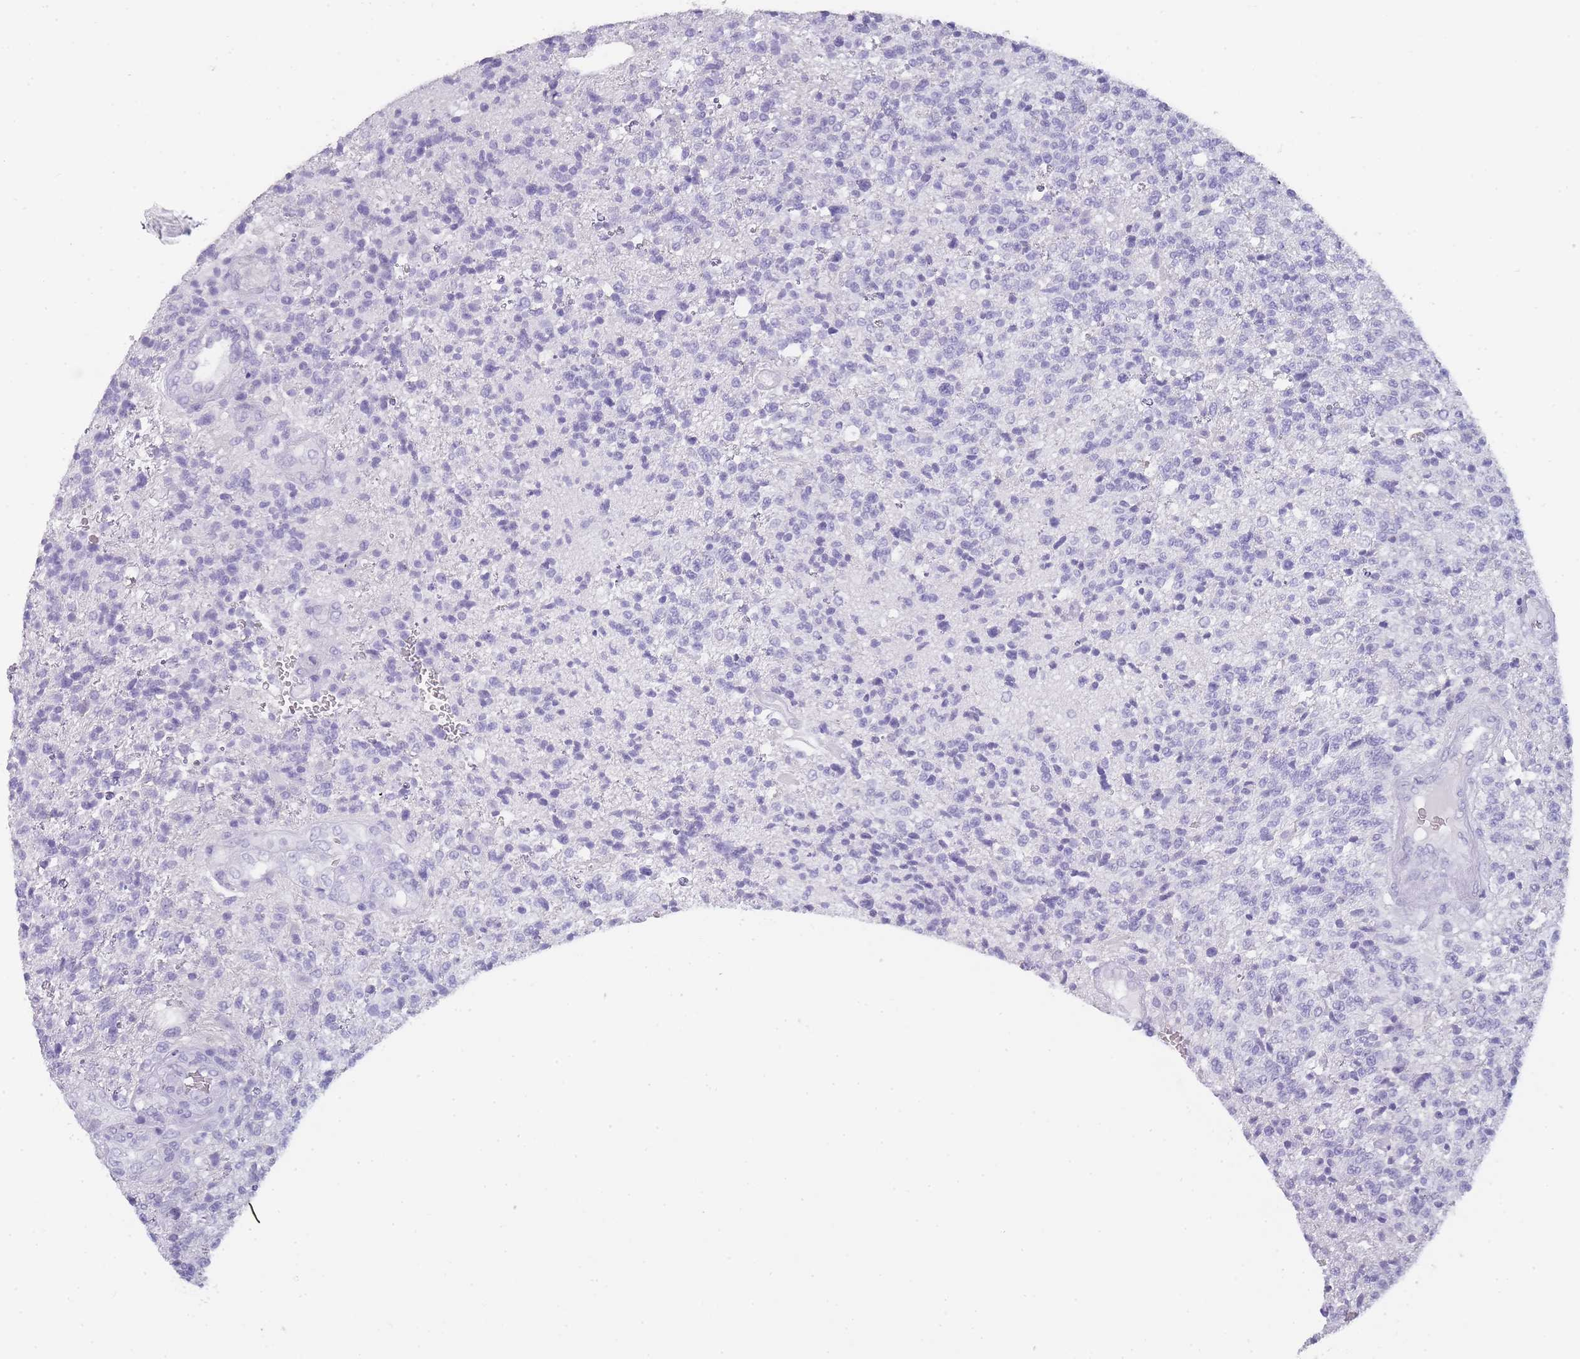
{"staining": {"intensity": "negative", "quantity": "none", "location": "none"}, "tissue": "glioma", "cell_type": "Tumor cells", "image_type": "cancer", "snomed": [{"axis": "morphology", "description": "Glioma, malignant, High grade"}, {"axis": "topography", "description": "Brain"}], "caption": "An immunohistochemistry image of glioma is shown. There is no staining in tumor cells of glioma. (Stains: DAB immunohistochemistry with hematoxylin counter stain, Microscopy: brightfield microscopy at high magnification).", "gene": "TCP11", "patient": {"sex": "male", "age": 56}}